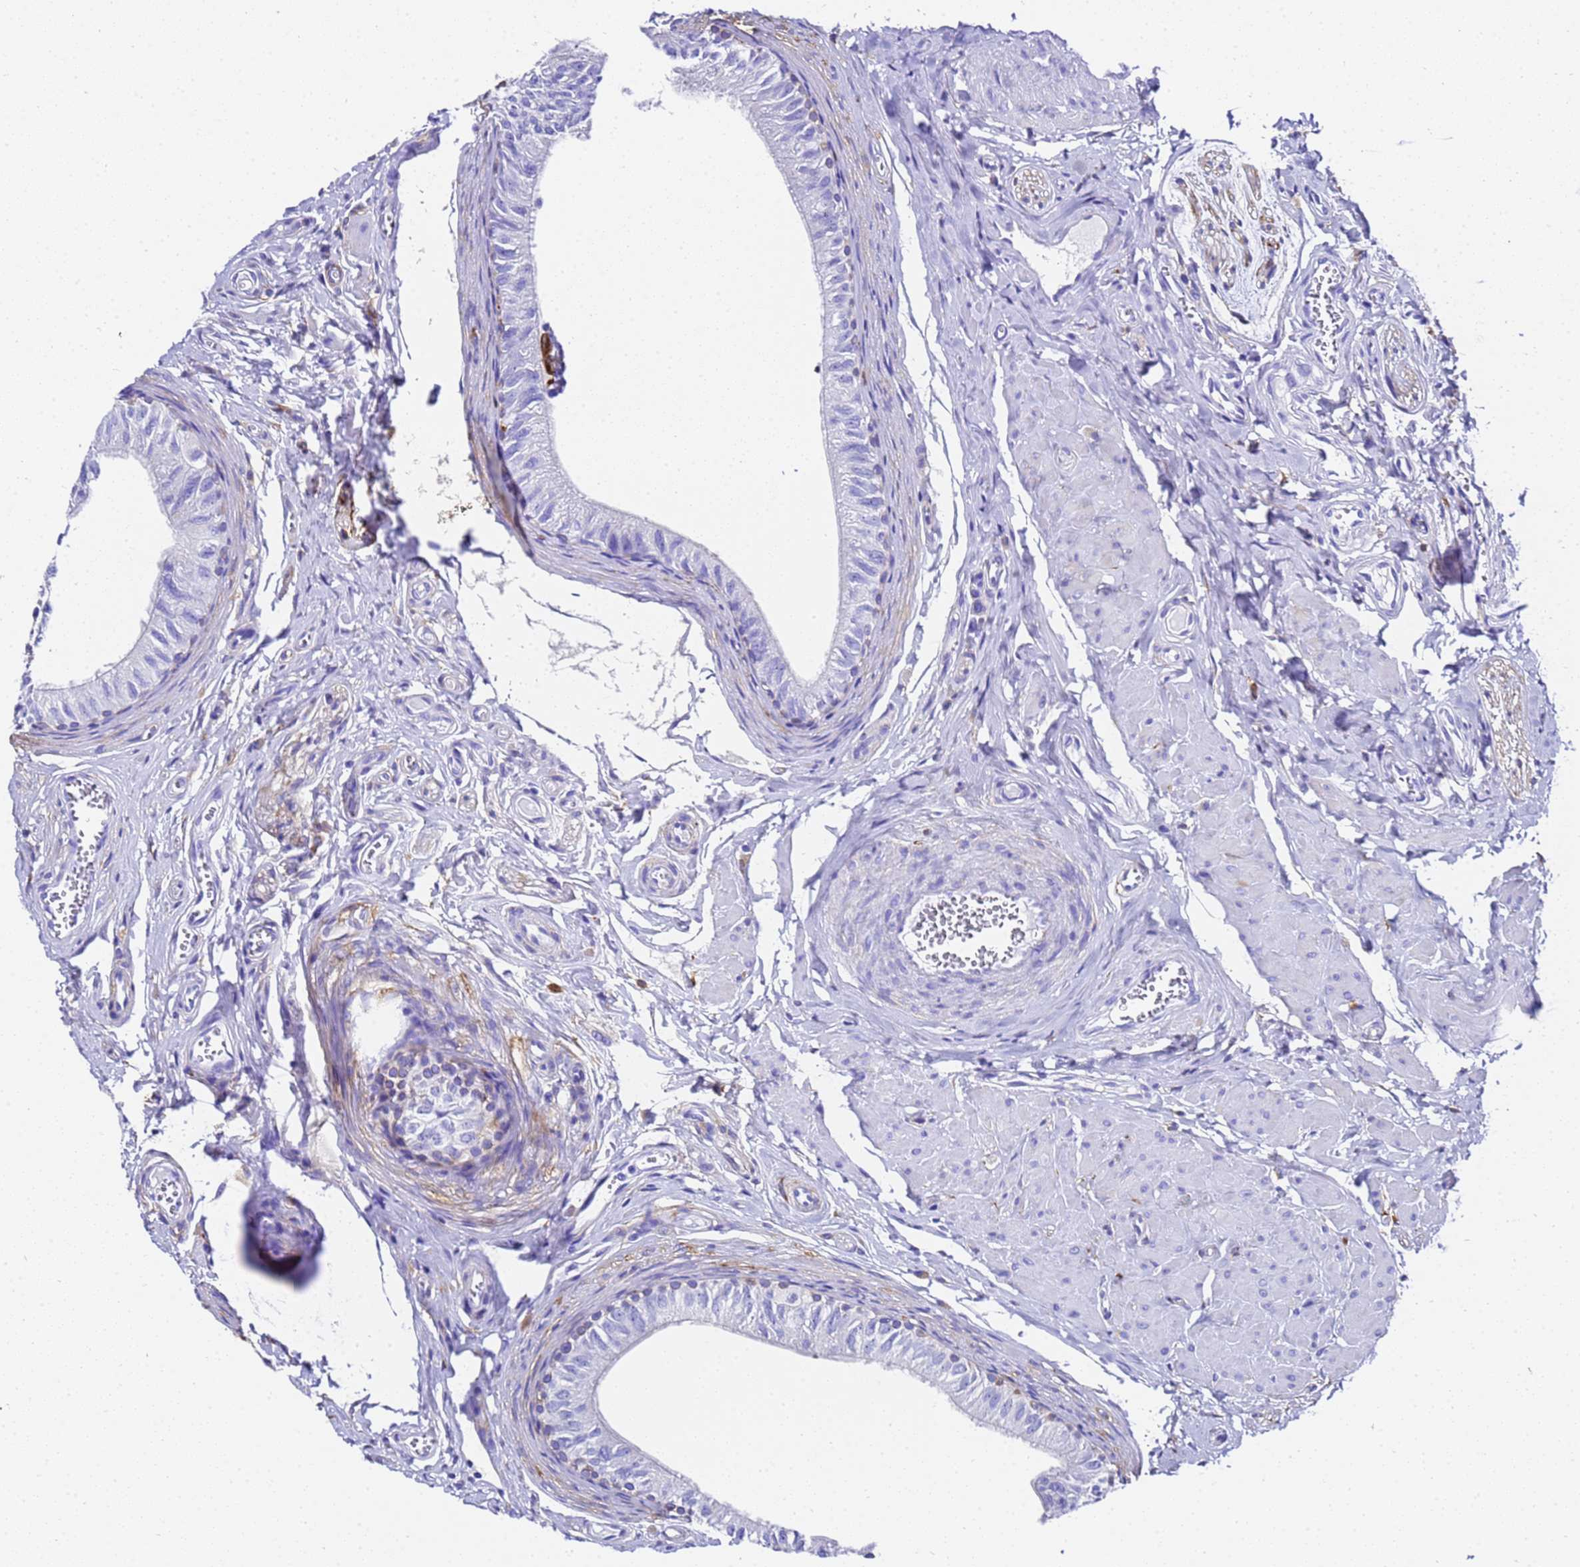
{"staining": {"intensity": "moderate", "quantity": "<25%", "location": "cytoplasmic/membranous"}, "tissue": "epididymis", "cell_type": "Glandular cells", "image_type": "normal", "snomed": [{"axis": "morphology", "description": "Normal tissue, NOS"}, {"axis": "topography", "description": "Epididymis"}], "caption": "A histopathology image showing moderate cytoplasmic/membranous staining in about <25% of glandular cells in benign epididymis, as visualized by brown immunohistochemical staining.", "gene": "FTL", "patient": {"sex": "male", "age": 42}}